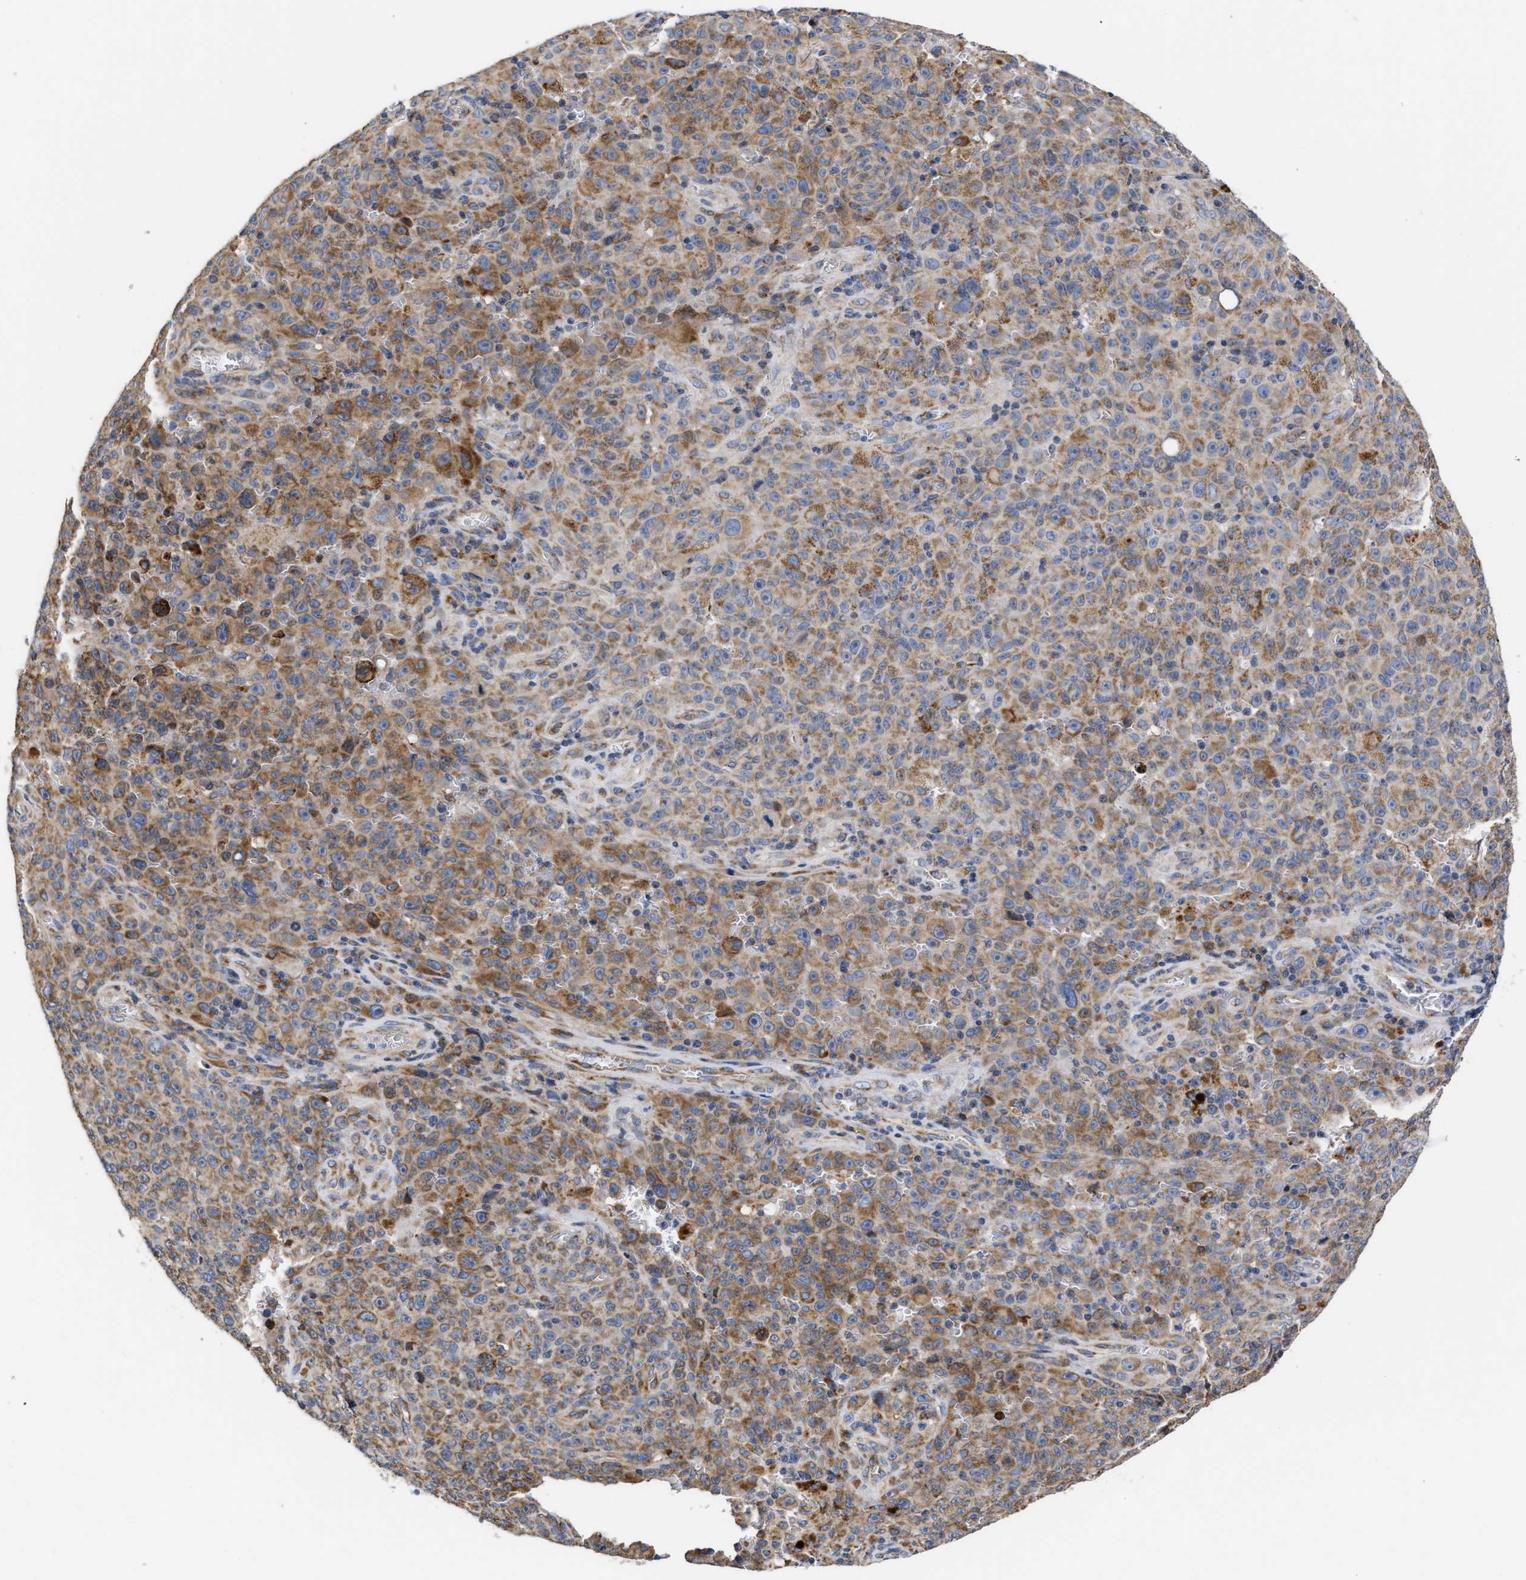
{"staining": {"intensity": "moderate", "quantity": ">75%", "location": "cytoplasmic/membranous"}, "tissue": "melanoma", "cell_type": "Tumor cells", "image_type": "cancer", "snomed": [{"axis": "morphology", "description": "Malignant melanoma, NOS"}, {"axis": "topography", "description": "Skin"}], "caption": "Tumor cells show medium levels of moderate cytoplasmic/membranous staining in about >75% of cells in human melanoma. (Brightfield microscopy of DAB IHC at high magnification).", "gene": "MALSU1", "patient": {"sex": "female", "age": 82}}